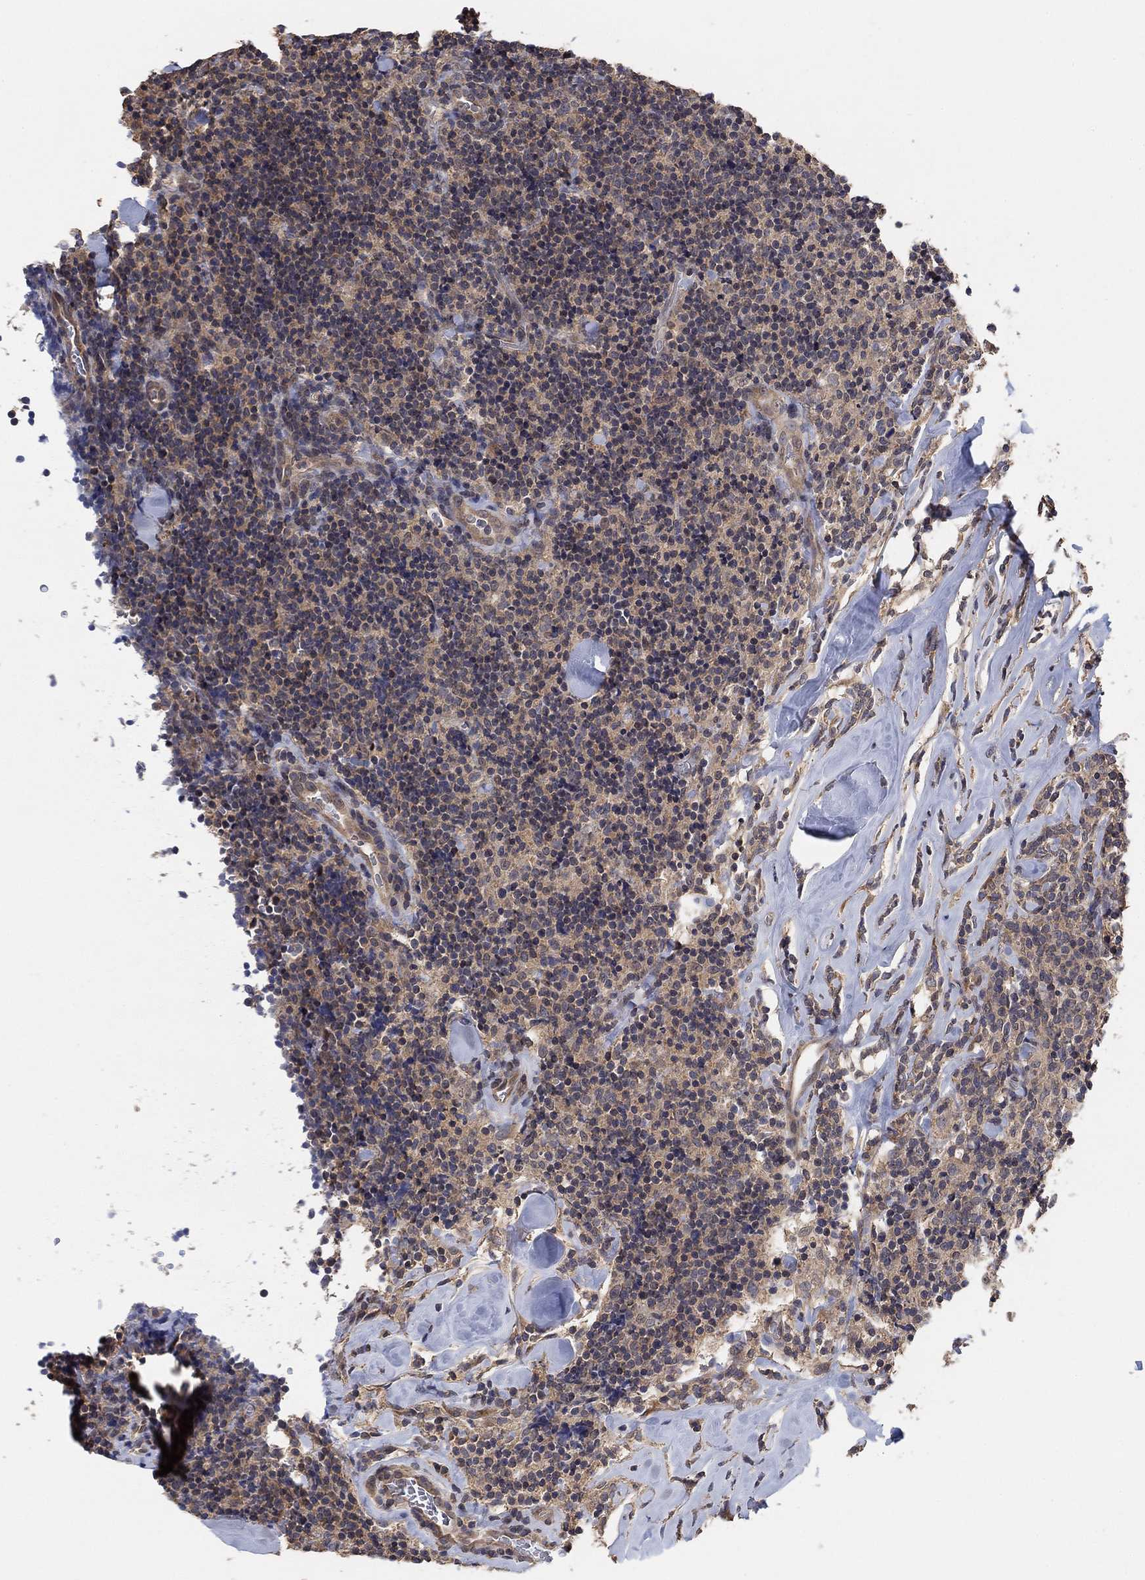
{"staining": {"intensity": "negative", "quantity": "none", "location": "none"}, "tissue": "lymphoma", "cell_type": "Tumor cells", "image_type": "cancer", "snomed": [{"axis": "morphology", "description": "Malignant lymphoma, non-Hodgkin's type, Low grade"}, {"axis": "topography", "description": "Lymph node"}], "caption": "Protein analysis of lymphoma exhibits no significant expression in tumor cells. The staining is performed using DAB brown chromogen with nuclei counter-stained in using hematoxylin.", "gene": "CCDC43", "patient": {"sex": "female", "age": 56}}